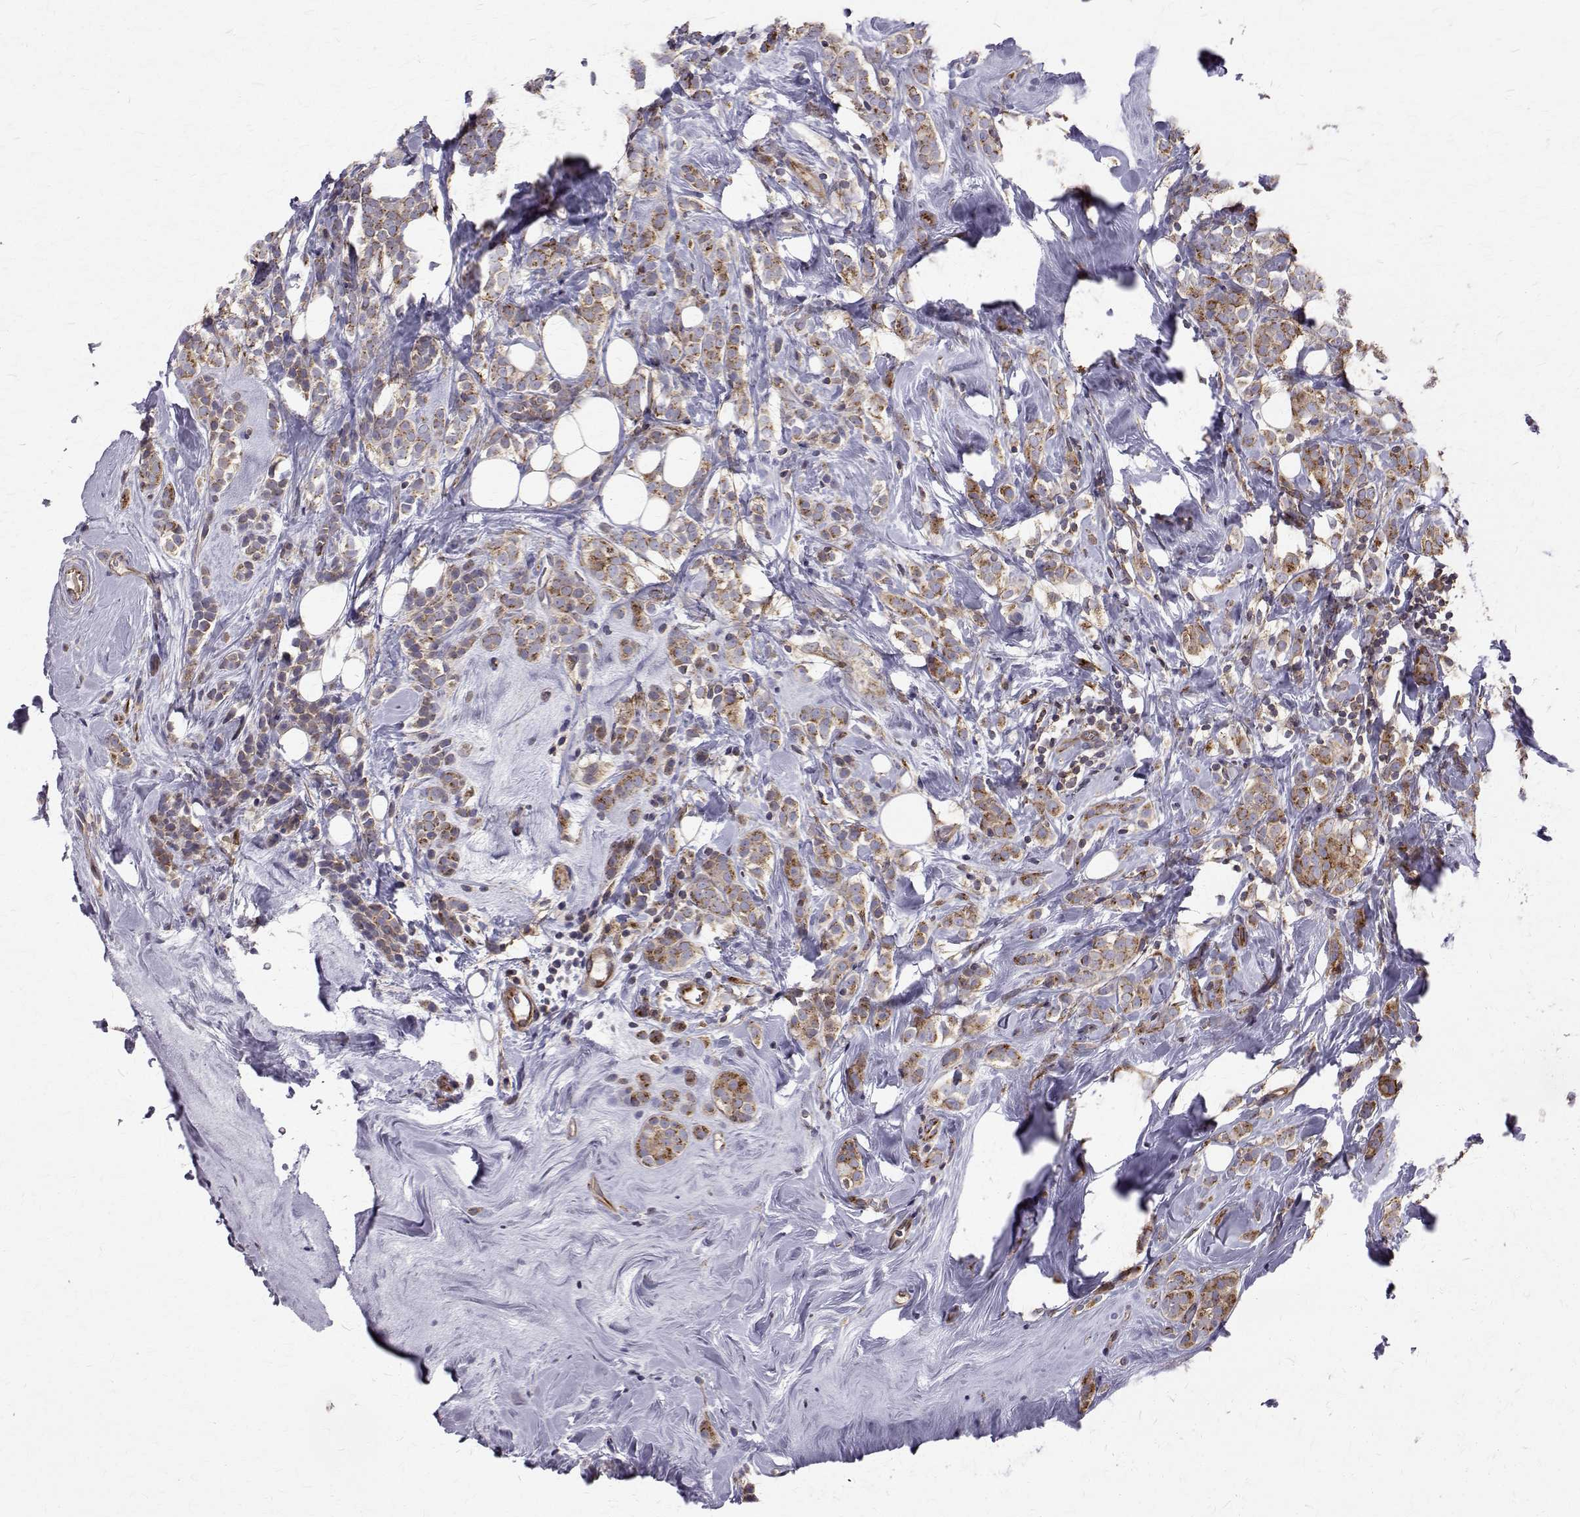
{"staining": {"intensity": "moderate", "quantity": ">75%", "location": "cytoplasmic/membranous"}, "tissue": "breast cancer", "cell_type": "Tumor cells", "image_type": "cancer", "snomed": [{"axis": "morphology", "description": "Lobular carcinoma"}, {"axis": "topography", "description": "Breast"}], "caption": "A brown stain highlights moderate cytoplasmic/membranous expression of a protein in breast lobular carcinoma tumor cells.", "gene": "ARFGAP1", "patient": {"sex": "female", "age": 49}}